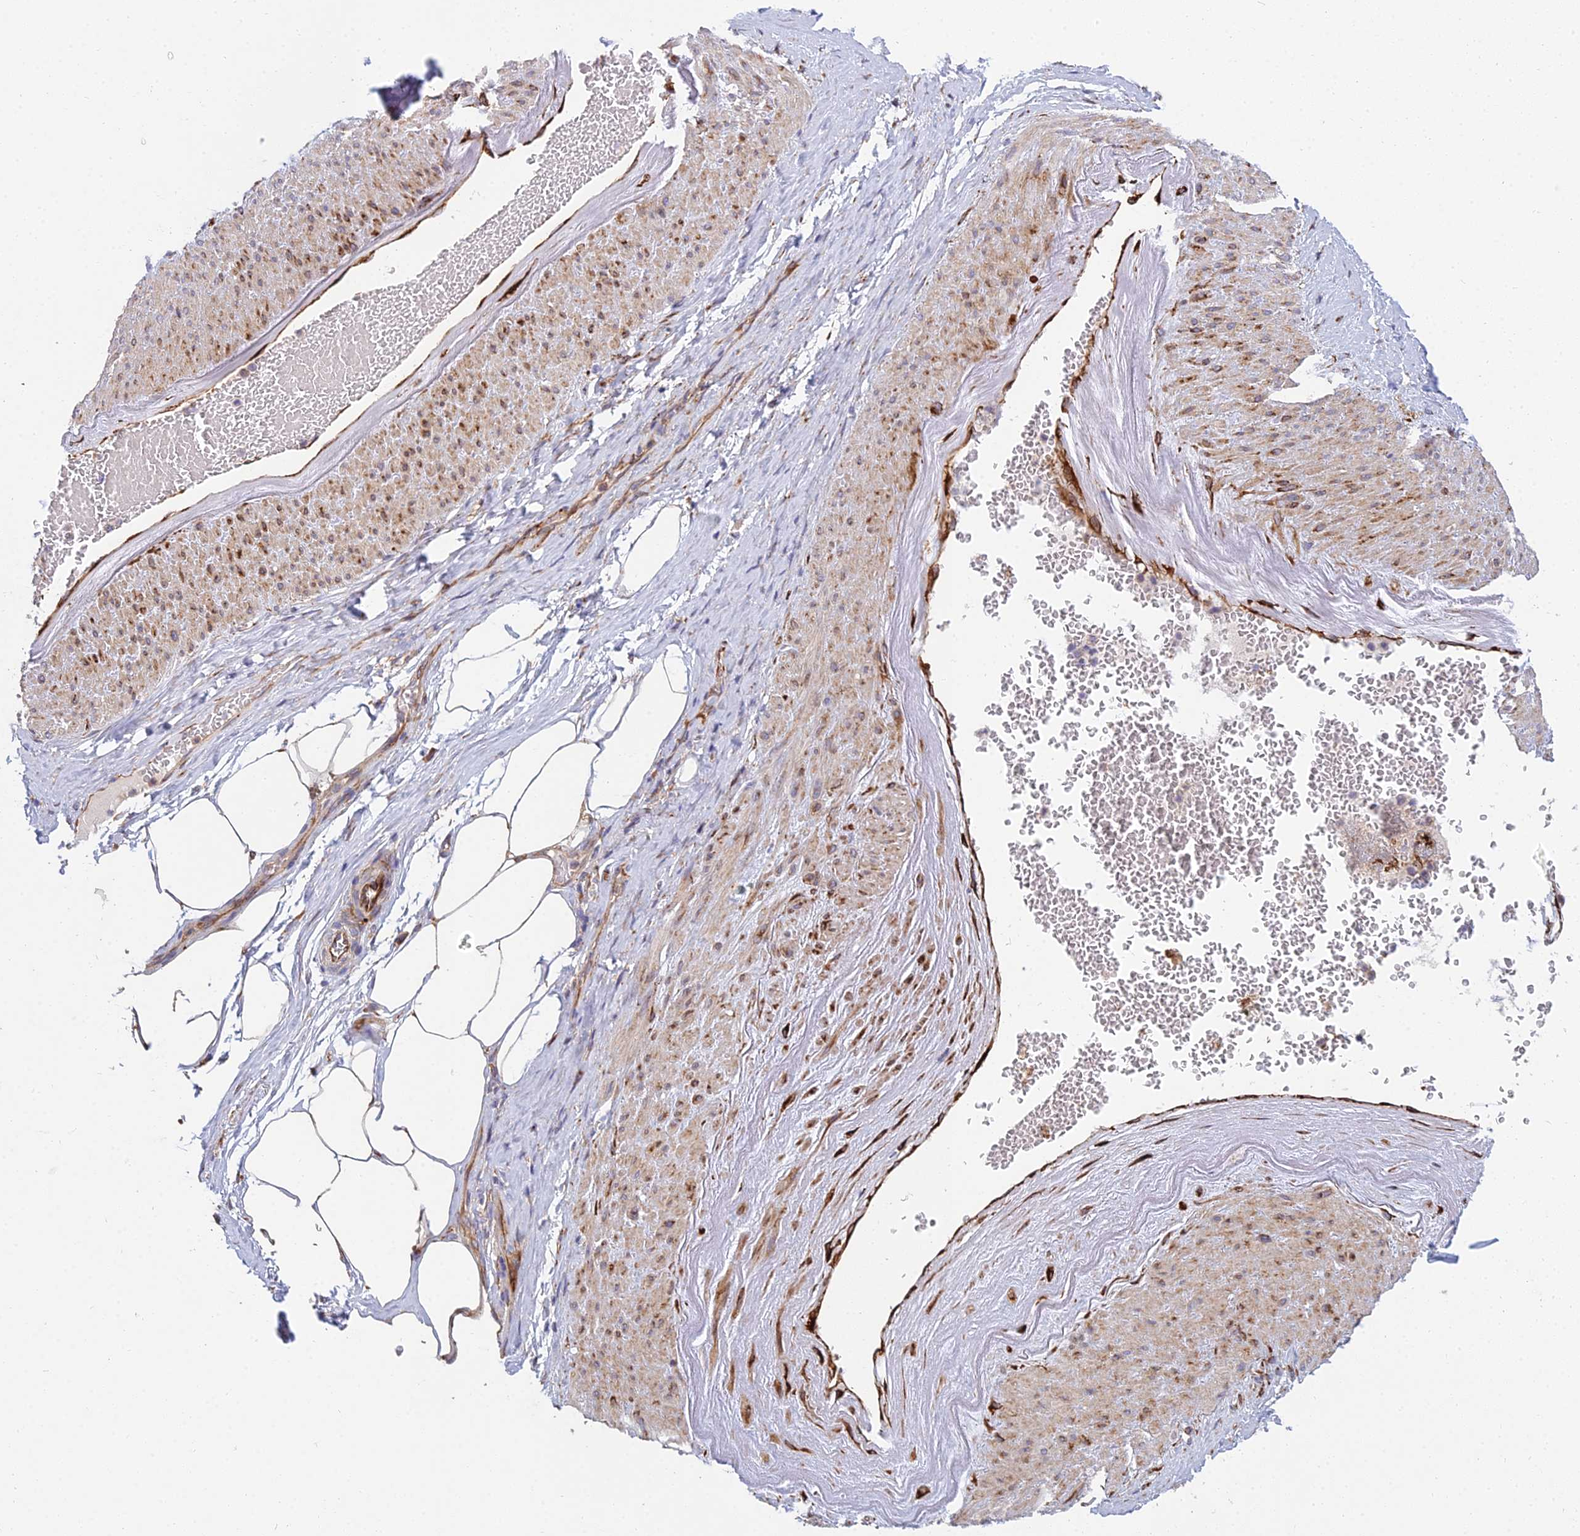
{"staining": {"intensity": "moderate", "quantity": "<25%", "location": "cytoplasmic/membranous"}, "tissue": "adipose tissue", "cell_type": "Adipocytes", "image_type": "normal", "snomed": [{"axis": "morphology", "description": "Normal tissue, NOS"}, {"axis": "morphology", "description": "Adenocarcinoma, Low grade"}, {"axis": "topography", "description": "Prostate"}, {"axis": "topography", "description": "Peripheral nerve tissue"}], "caption": "Immunohistochemistry (IHC) histopathology image of normal adipose tissue: adipose tissue stained using immunohistochemistry (IHC) displays low levels of moderate protein expression localized specifically in the cytoplasmic/membranous of adipocytes, appearing as a cytoplasmic/membranous brown color.", "gene": "NDUFAF7", "patient": {"sex": "male", "age": 63}}